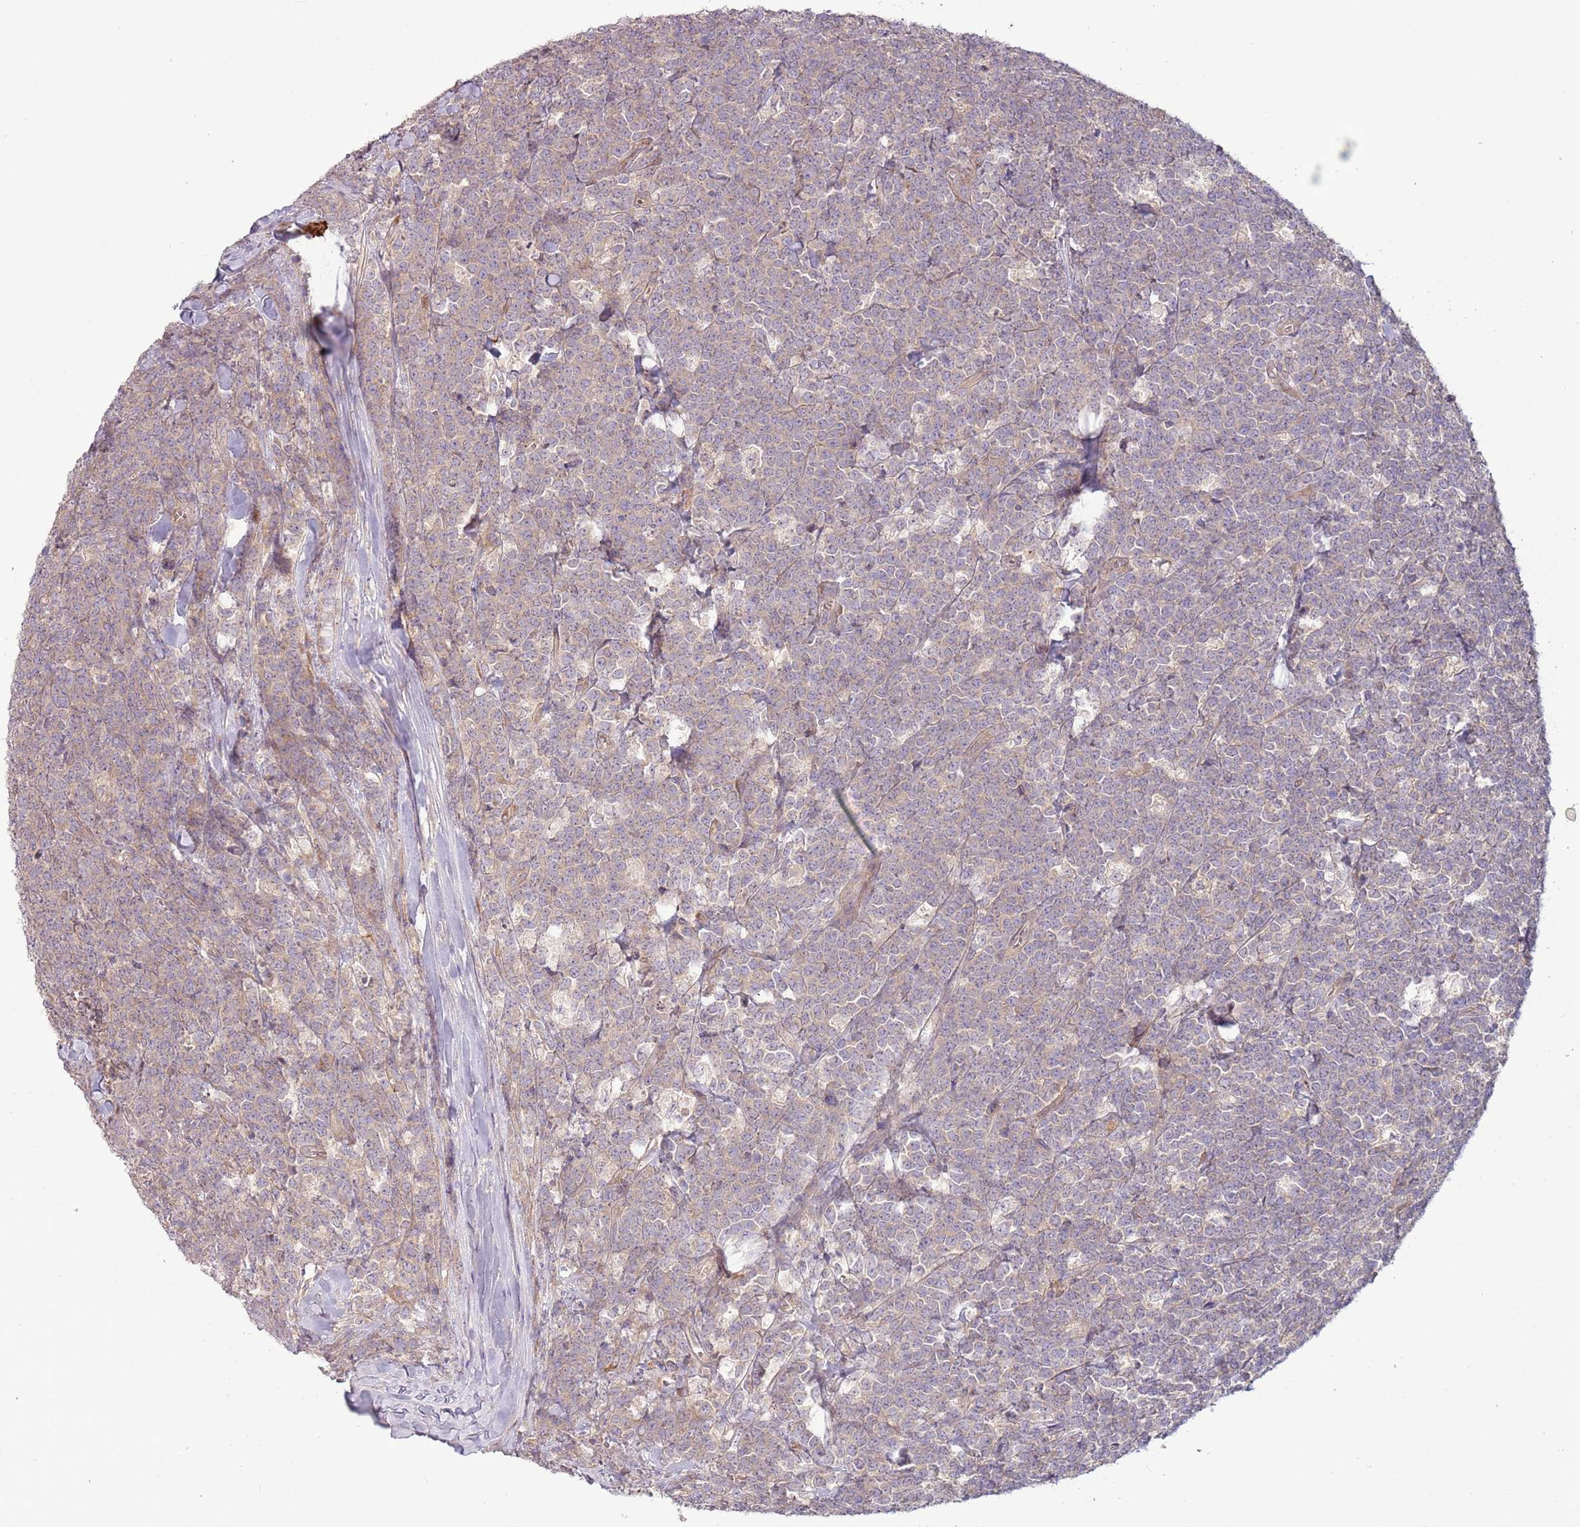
{"staining": {"intensity": "weak", "quantity": "<25%", "location": "cytoplasmic/membranous"}, "tissue": "lymphoma", "cell_type": "Tumor cells", "image_type": "cancer", "snomed": [{"axis": "morphology", "description": "Malignant lymphoma, non-Hodgkin's type, High grade"}, {"axis": "topography", "description": "Small intestine"}, {"axis": "topography", "description": "Colon"}], "caption": "Immunohistochemistry (IHC) photomicrograph of human malignant lymphoma, non-Hodgkin's type (high-grade) stained for a protein (brown), which exhibits no staining in tumor cells.", "gene": "RNF128", "patient": {"sex": "male", "age": 8}}